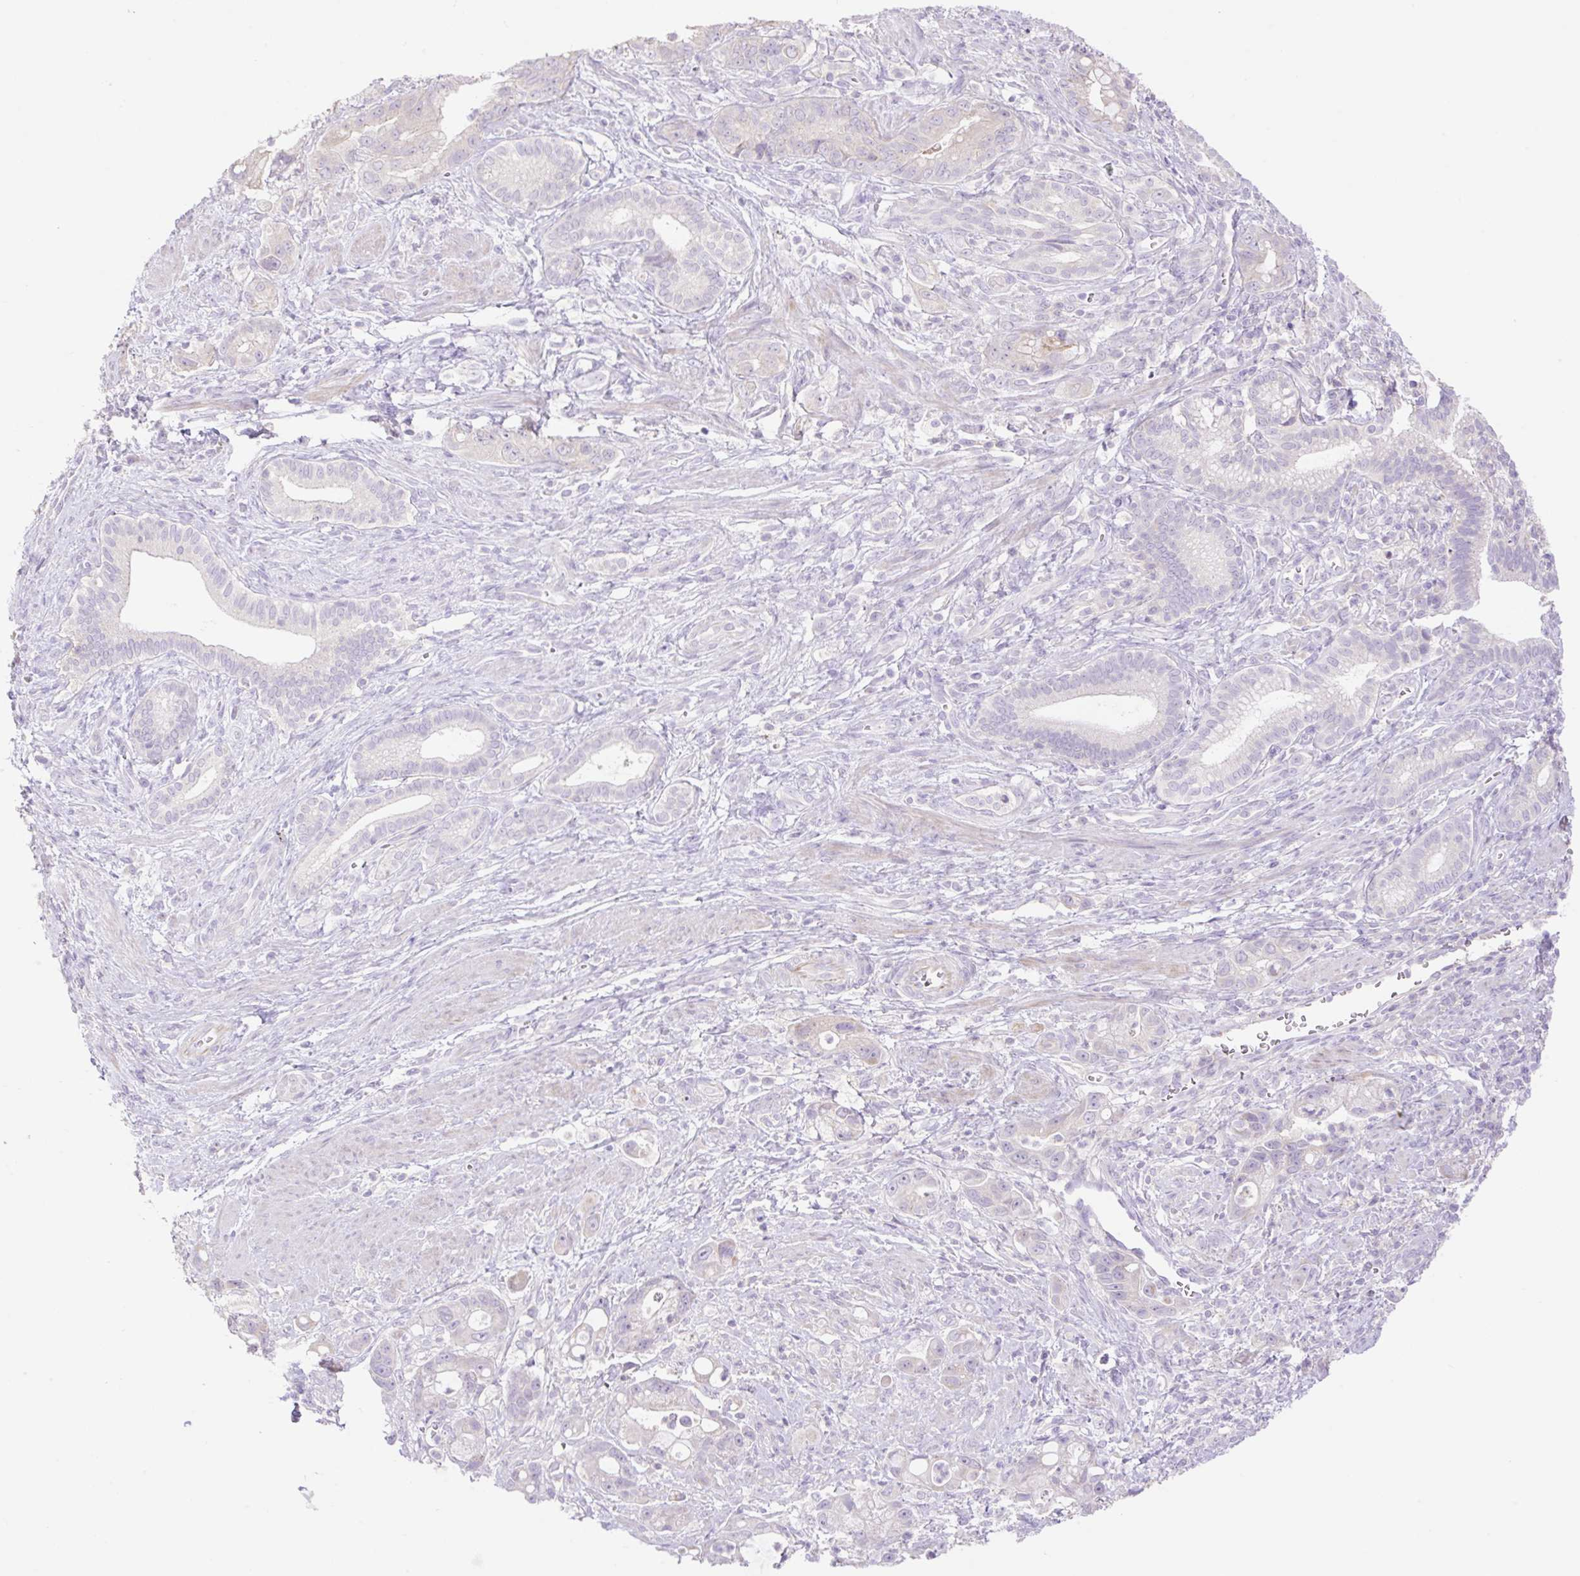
{"staining": {"intensity": "negative", "quantity": "none", "location": "none"}, "tissue": "pancreatic cancer", "cell_type": "Tumor cells", "image_type": "cancer", "snomed": [{"axis": "morphology", "description": "Adenocarcinoma, NOS"}, {"axis": "topography", "description": "Pancreas"}], "caption": "Pancreatic cancer was stained to show a protein in brown. There is no significant positivity in tumor cells.", "gene": "VPS25", "patient": {"sex": "male", "age": 68}}